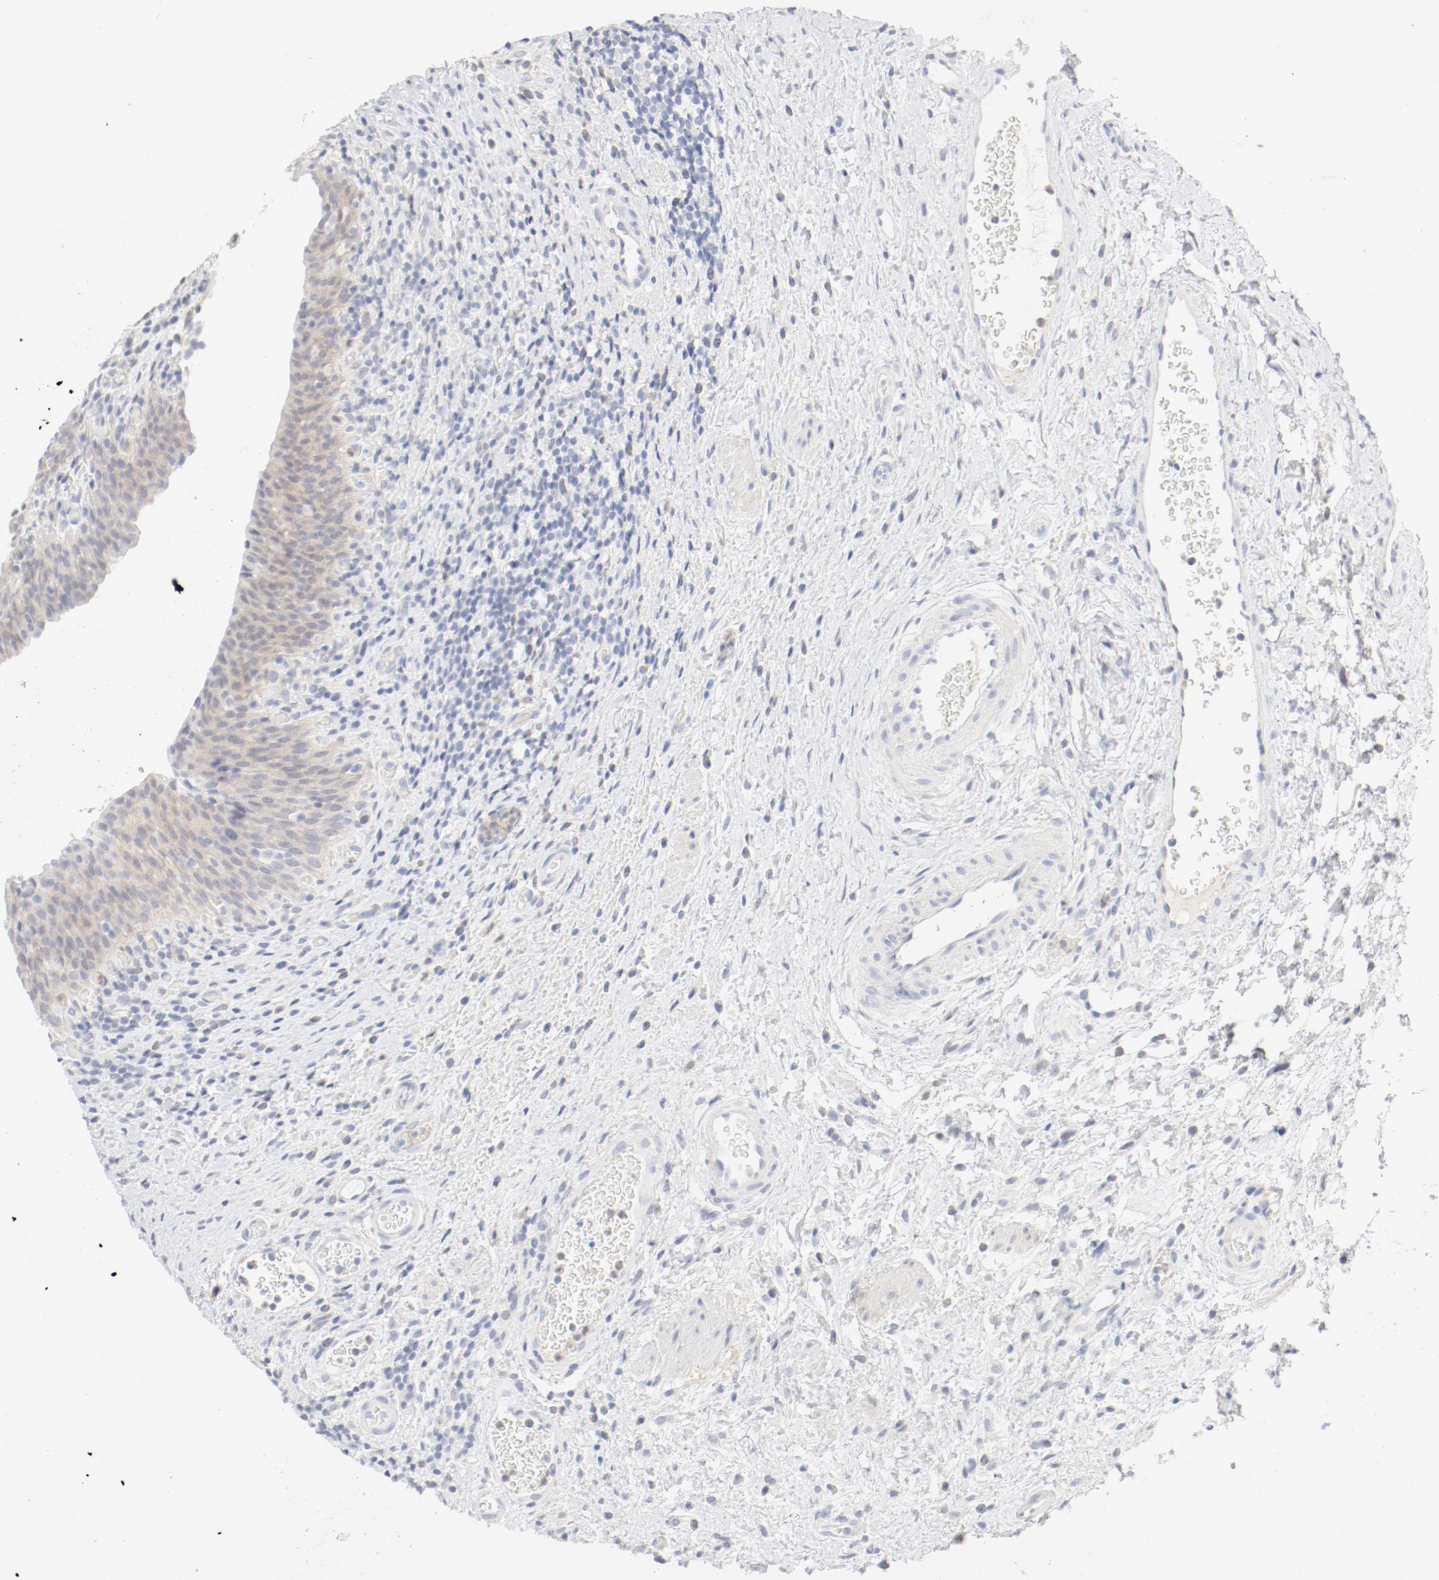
{"staining": {"intensity": "weak", "quantity": ">75%", "location": "cytoplasmic/membranous"}, "tissue": "urinary bladder", "cell_type": "Urothelial cells", "image_type": "normal", "snomed": [{"axis": "morphology", "description": "Normal tissue, NOS"}, {"axis": "morphology", "description": "Urothelial carcinoma, High grade"}, {"axis": "topography", "description": "Urinary bladder"}], "caption": "Immunohistochemistry (DAB (3,3'-diaminobenzidine)) staining of unremarkable urinary bladder exhibits weak cytoplasmic/membranous protein expression in about >75% of urothelial cells. The staining is performed using DAB brown chromogen to label protein expression. The nuclei are counter-stained blue using hematoxylin.", "gene": "PGM1", "patient": {"sex": "male", "age": 51}}